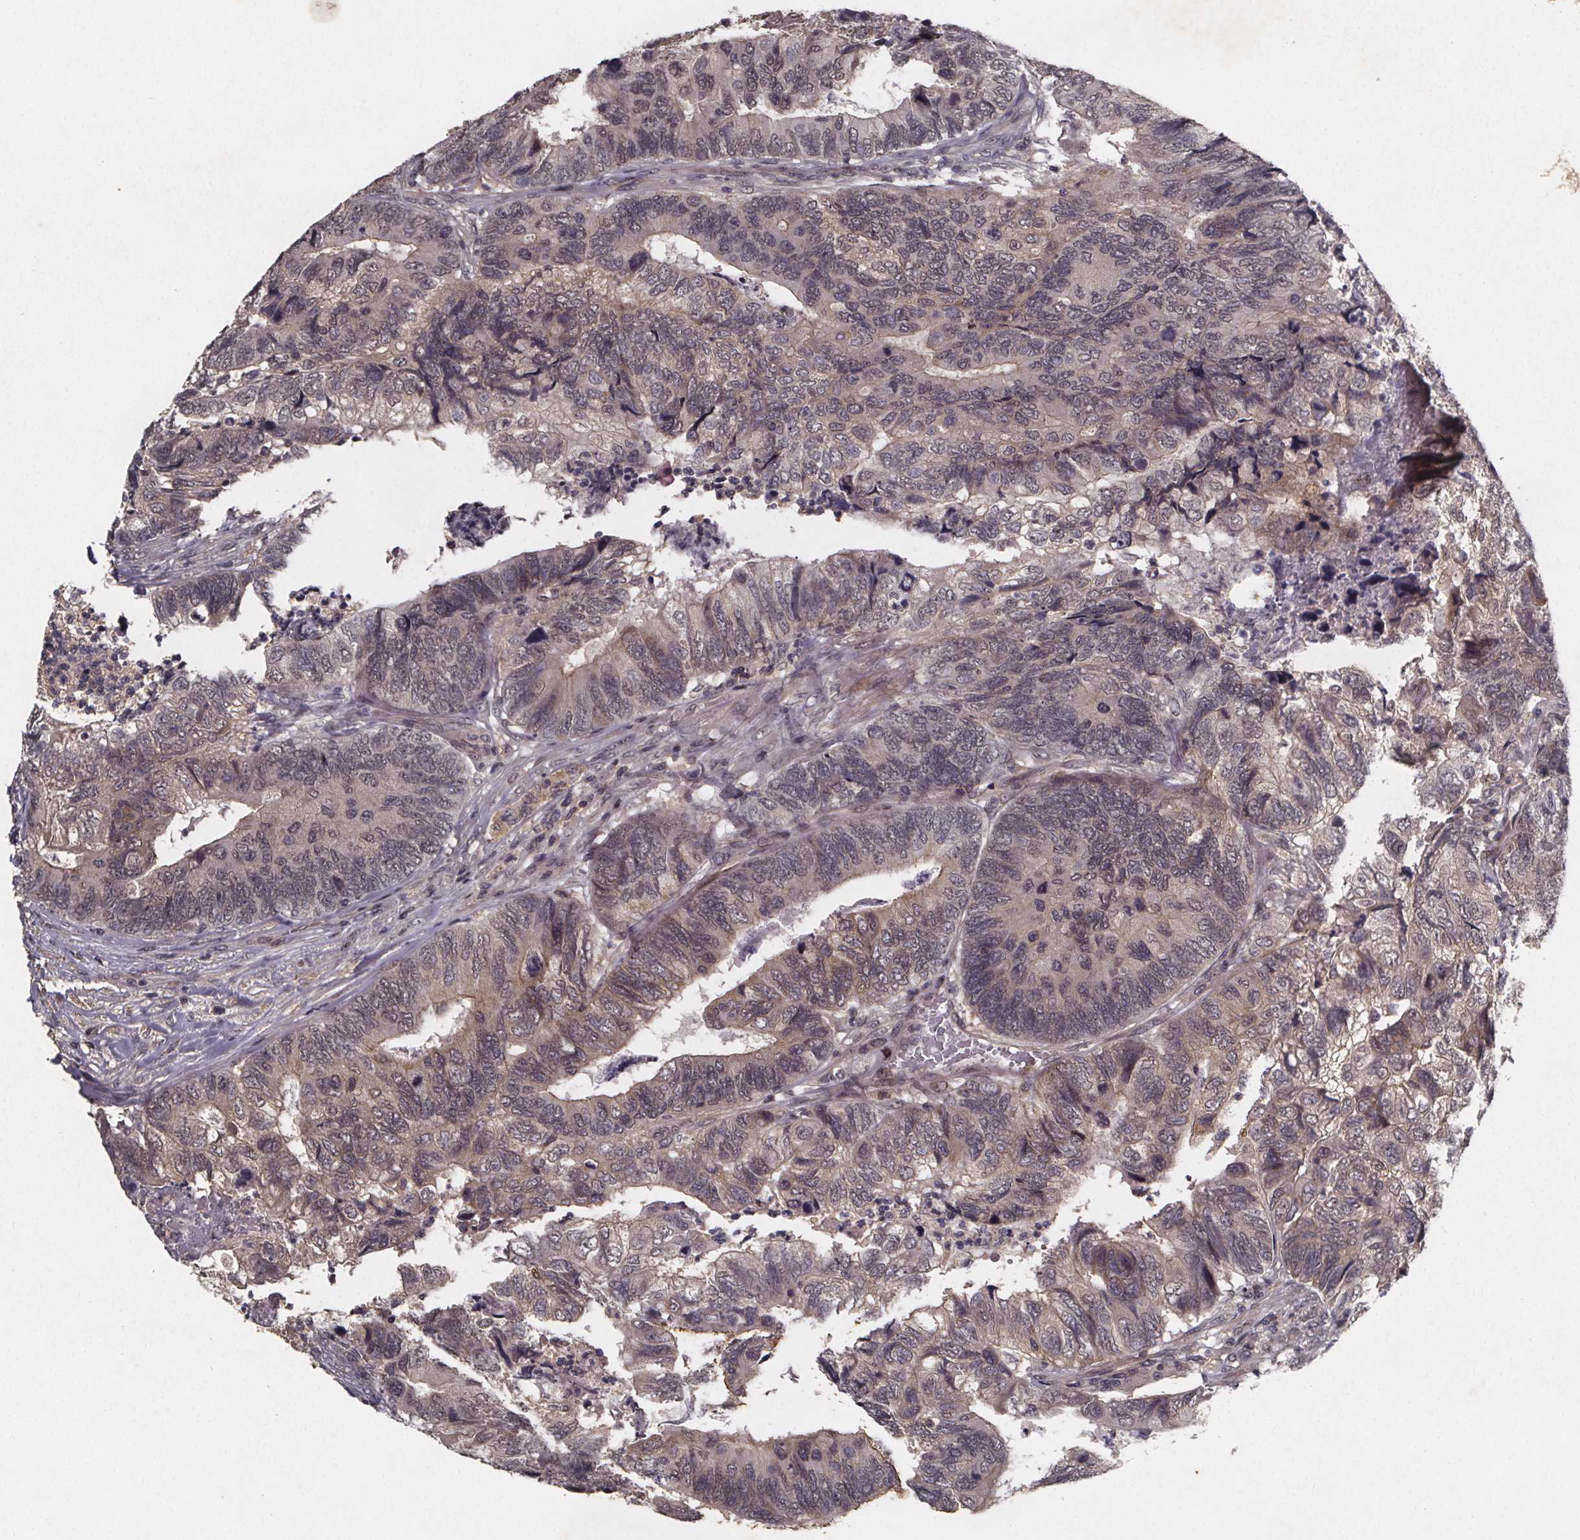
{"staining": {"intensity": "weak", "quantity": "25%-75%", "location": "cytoplasmic/membranous"}, "tissue": "colorectal cancer", "cell_type": "Tumor cells", "image_type": "cancer", "snomed": [{"axis": "morphology", "description": "Adenocarcinoma, NOS"}, {"axis": "topography", "description": "Colon"}], "caption": "Protein expression analysis of colorectal cancer displays weak cytoplasmic/membranous positivity in about 25%-75% of tumor cells. The staining was performed using DAB, with brown indicating positive protein expression. Nuclei are stained blue with hematoxylin.", "gene": "PIERCE2", "patient": {"sex": "female", "age": 67}}